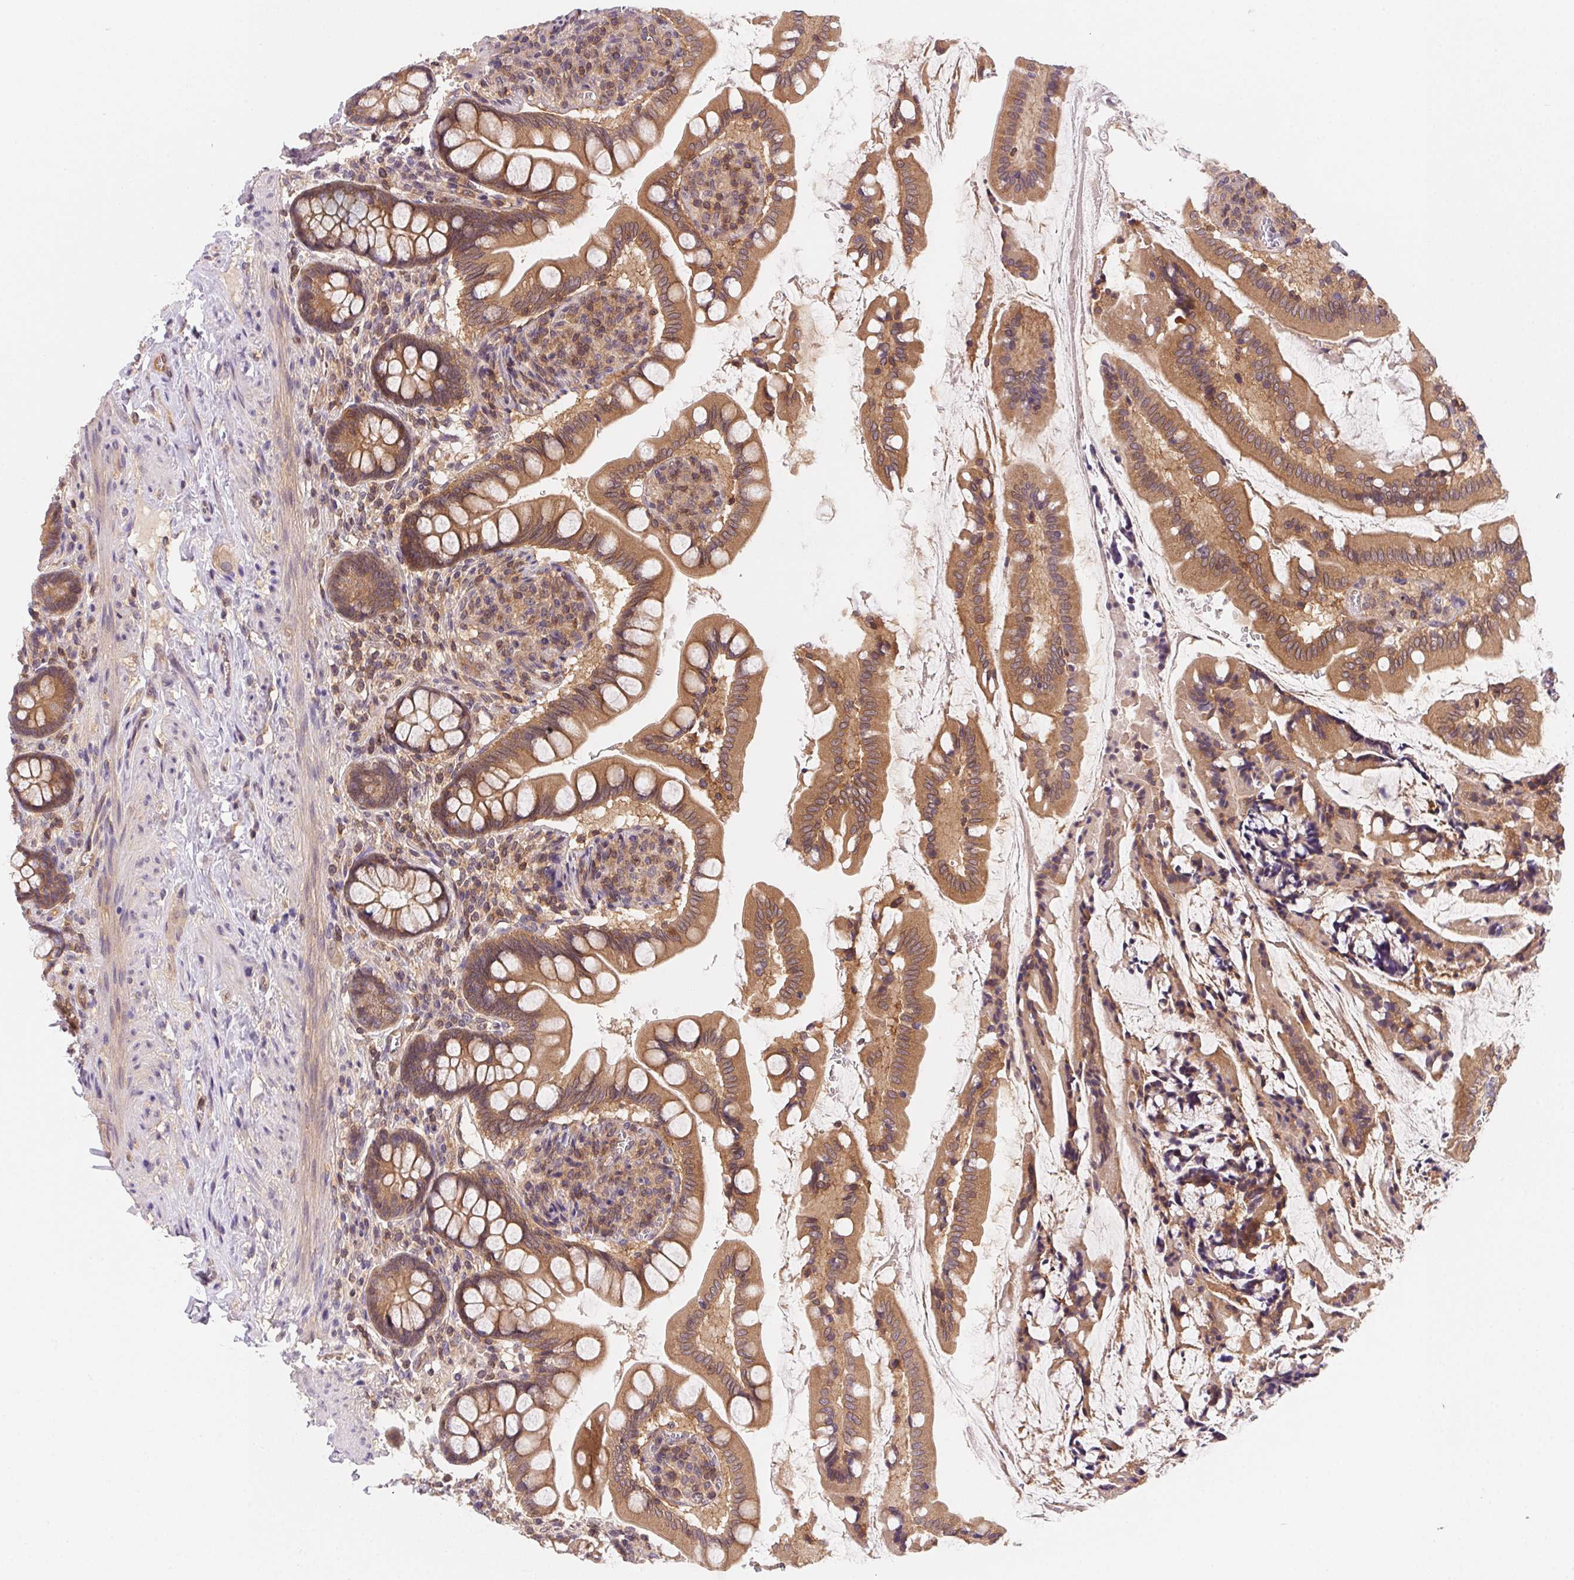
{"staining": {"intensity": "moderate", "quantity": ">75%", "location": "cytoplasmic/membranous"}, "tissue": "small intestine", "cell_type": "Glandular cells", "image_type": "normal", "snomed": [{"axis": "morphology", "description": "Normal tissue, NOS"}, {"axis": "topography", "description": "Small intestine"}], "caption": "Small intestine stained for a protein demonstrates moderate cytoplasmic/membranous positivity in glandular cells. Nuclei are stained in blue.", "gene": "PRKAA1", "patient": {"sex": "female", "age": 56}}